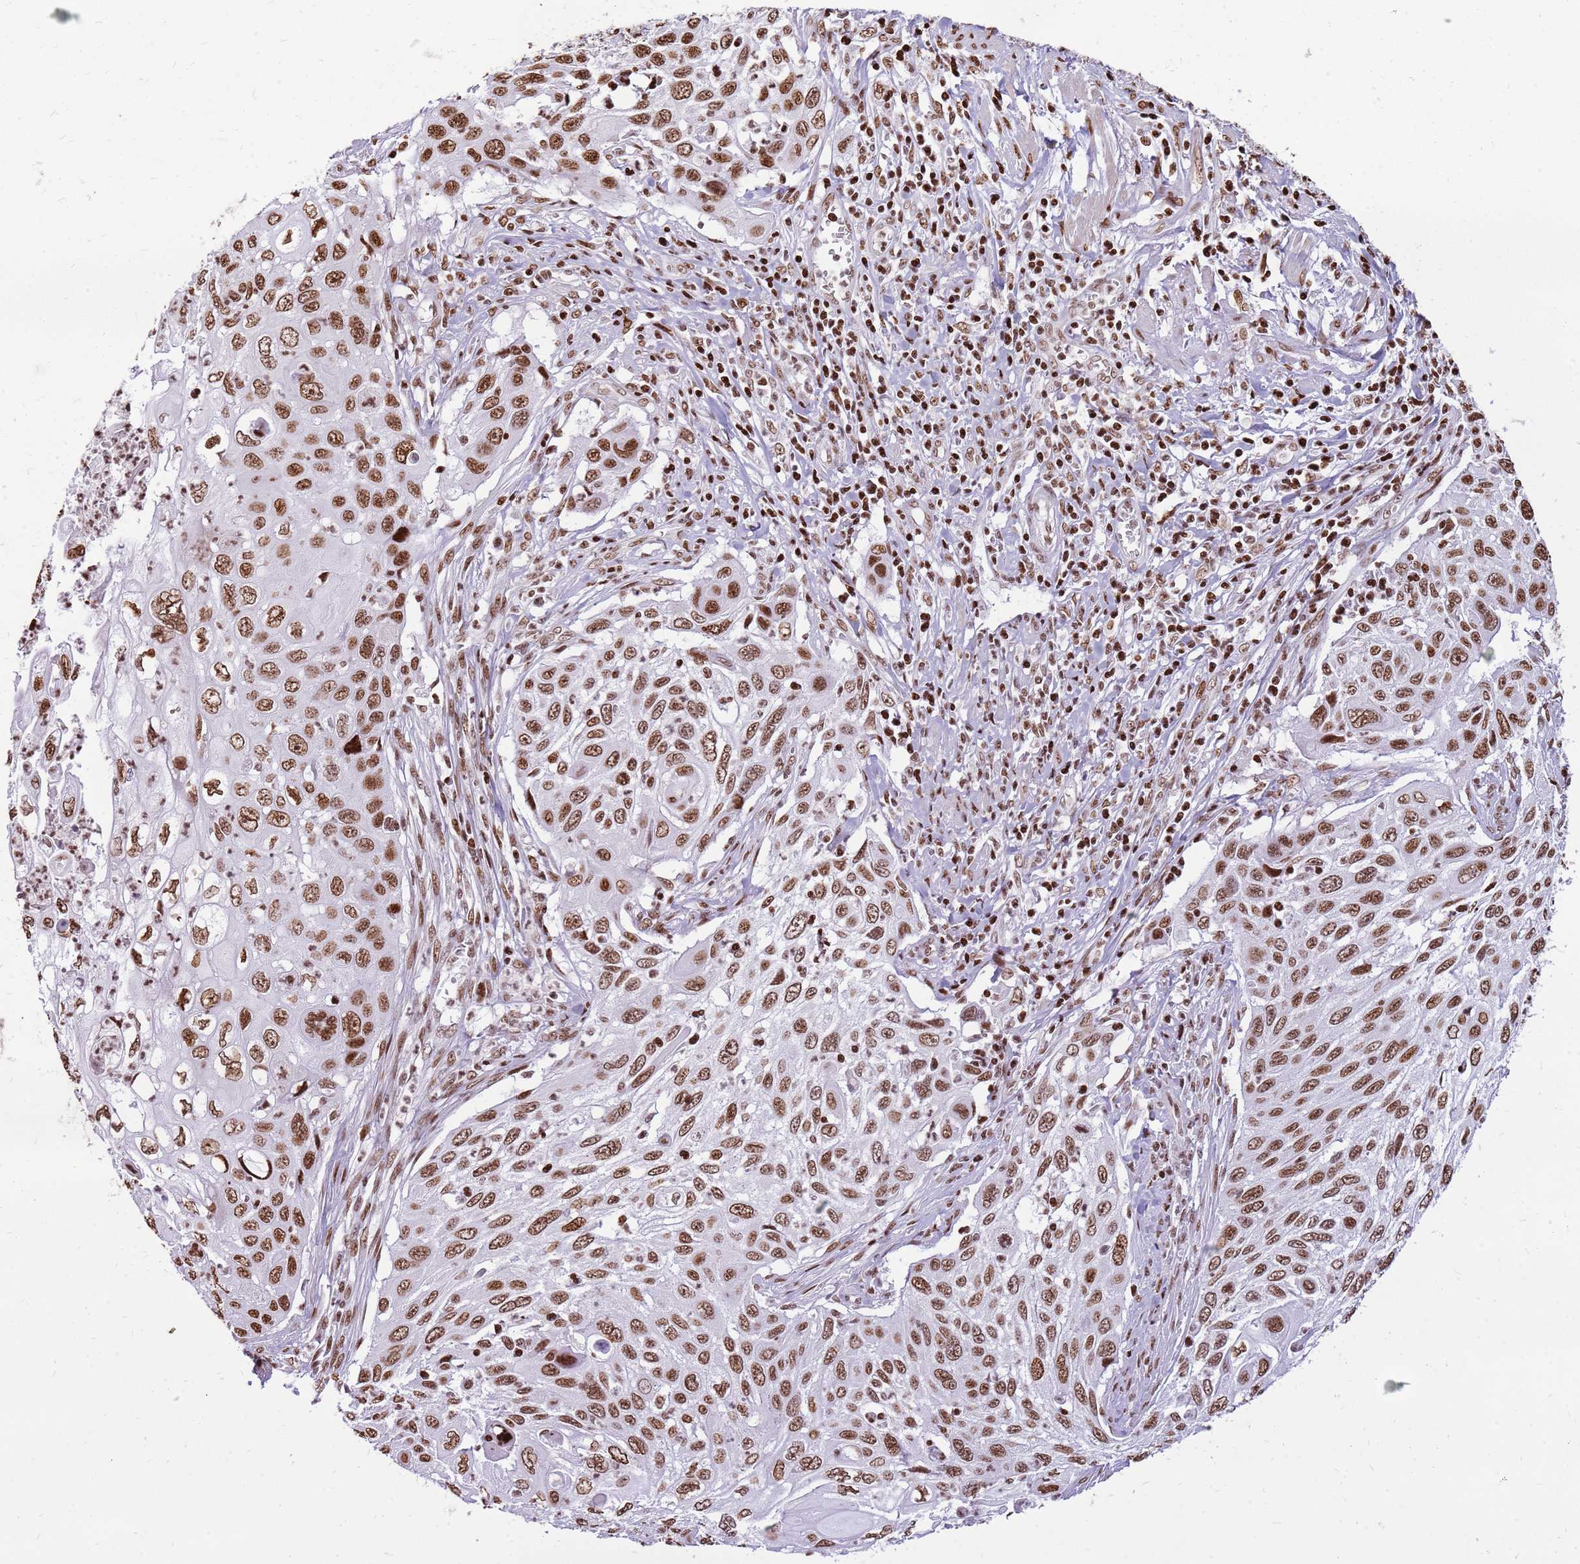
{"staining": {"intensity": "moderate", "quantity": ">75%", "location": "nuclear"}, "tissue": "cervical cancer", "cell_type": "Tumor cells", "image_type": "cancer", "snomed": [{"axis": "morphology", "description": "Squamous cell carcinoma, NOS"}, {"axis": "topography", "description": "Cervix"}], "caption": "A brown stain shows moderate nuclear positivity of a protein in human cervical cancer (squamous cell carcinoma) tumor cells.", "gene": "WASHC4", "patient": {"sex": "female", "age": 70}}